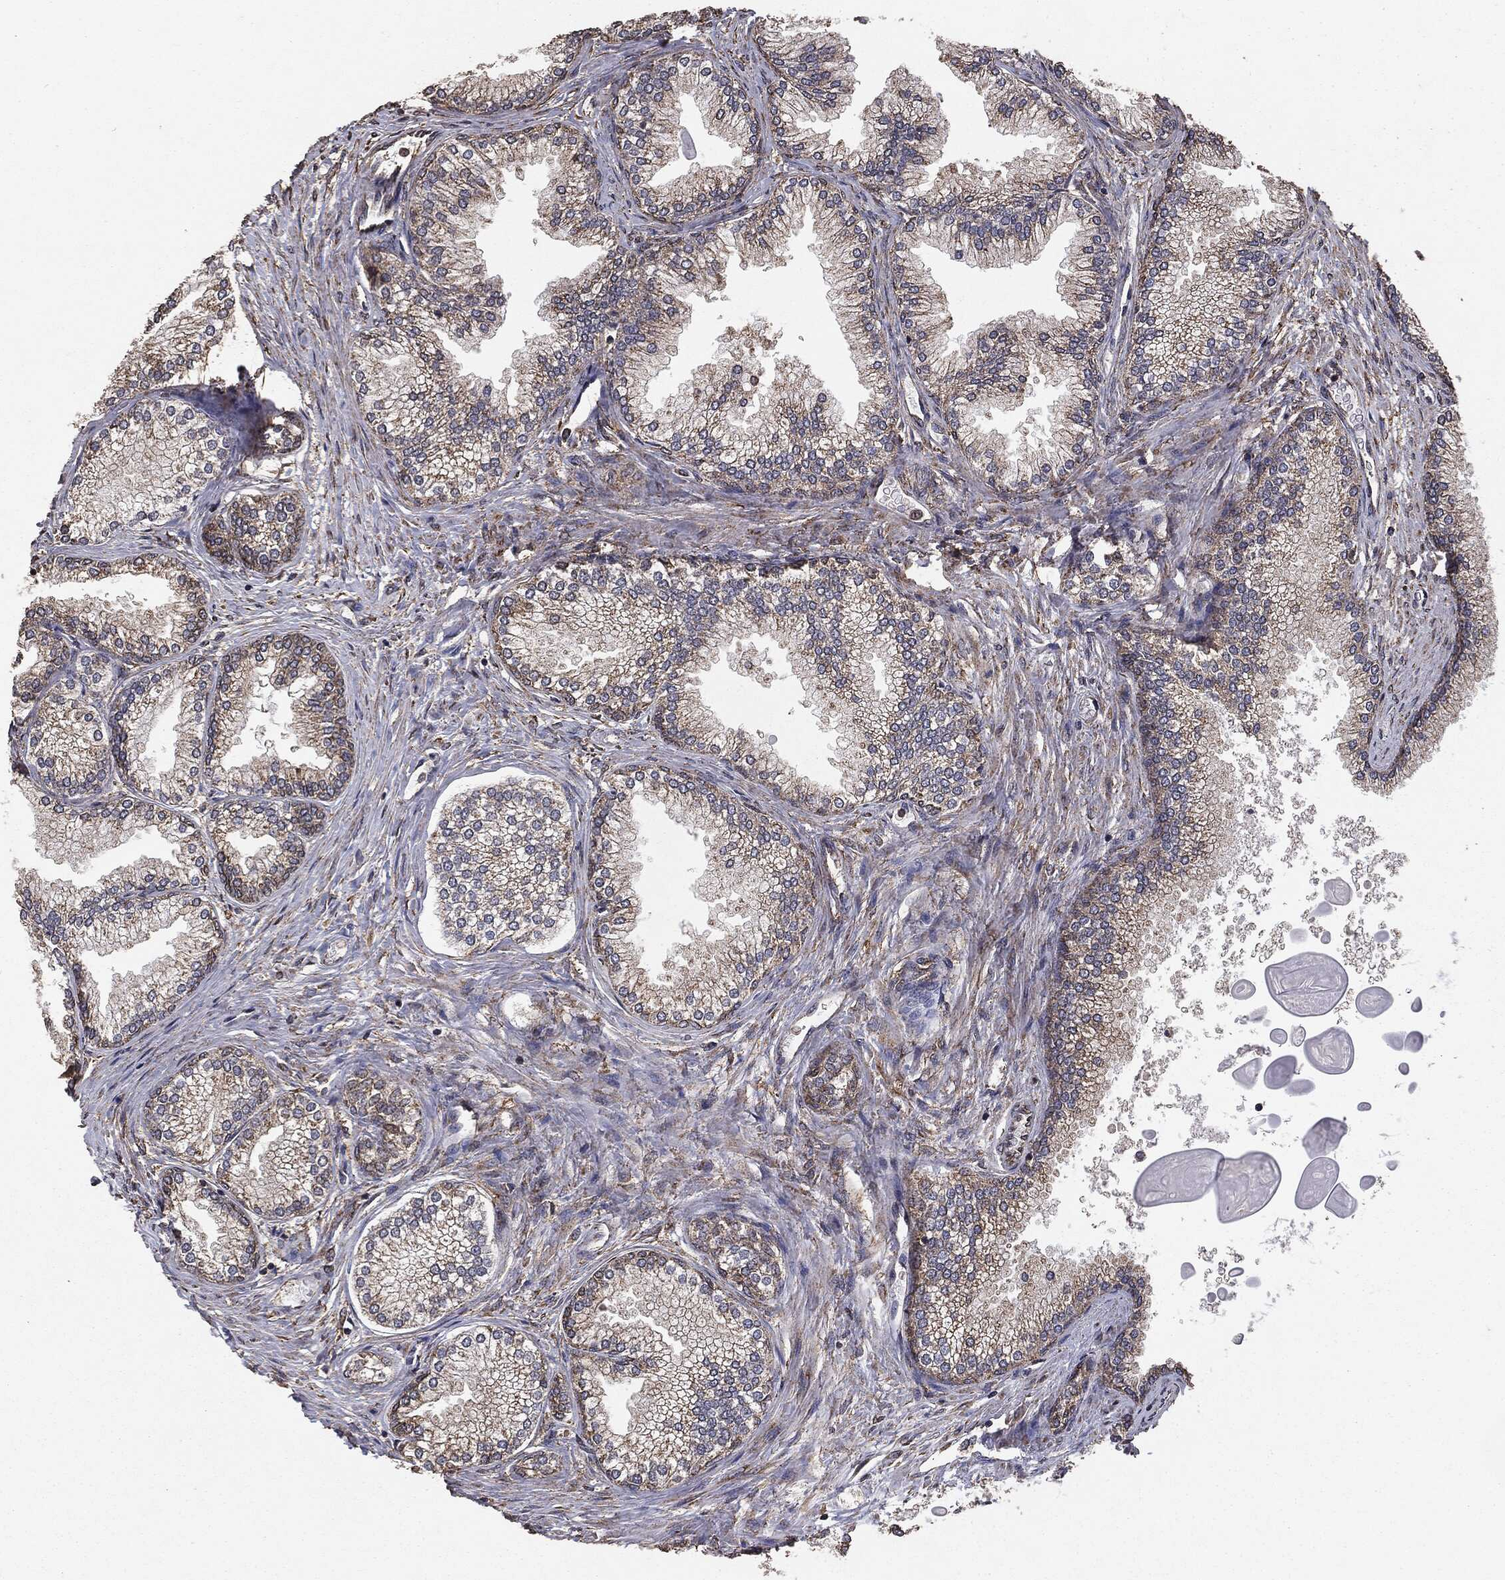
{"staining": {"intensity": "moderate", "quantity": "25%-75%", "location": "cytoplasmic/membranous"}, "tissue": "prostate", "cell_type": "Glandular cells", "image_type": "normal", "snomed": [{"axis": "morphology", "description": "Normal tissue, NOS"}, {"axis": "topography", "description": "Prostate"}], "caption": "Protein positivity by immunohistochemistry reveals moderate cytoplasmic/membranous expression in approximately 25%-75% of glandular cells in benign prostate.", "gene": "MTOR", "patient": {"sex": "male", "age": 72}}